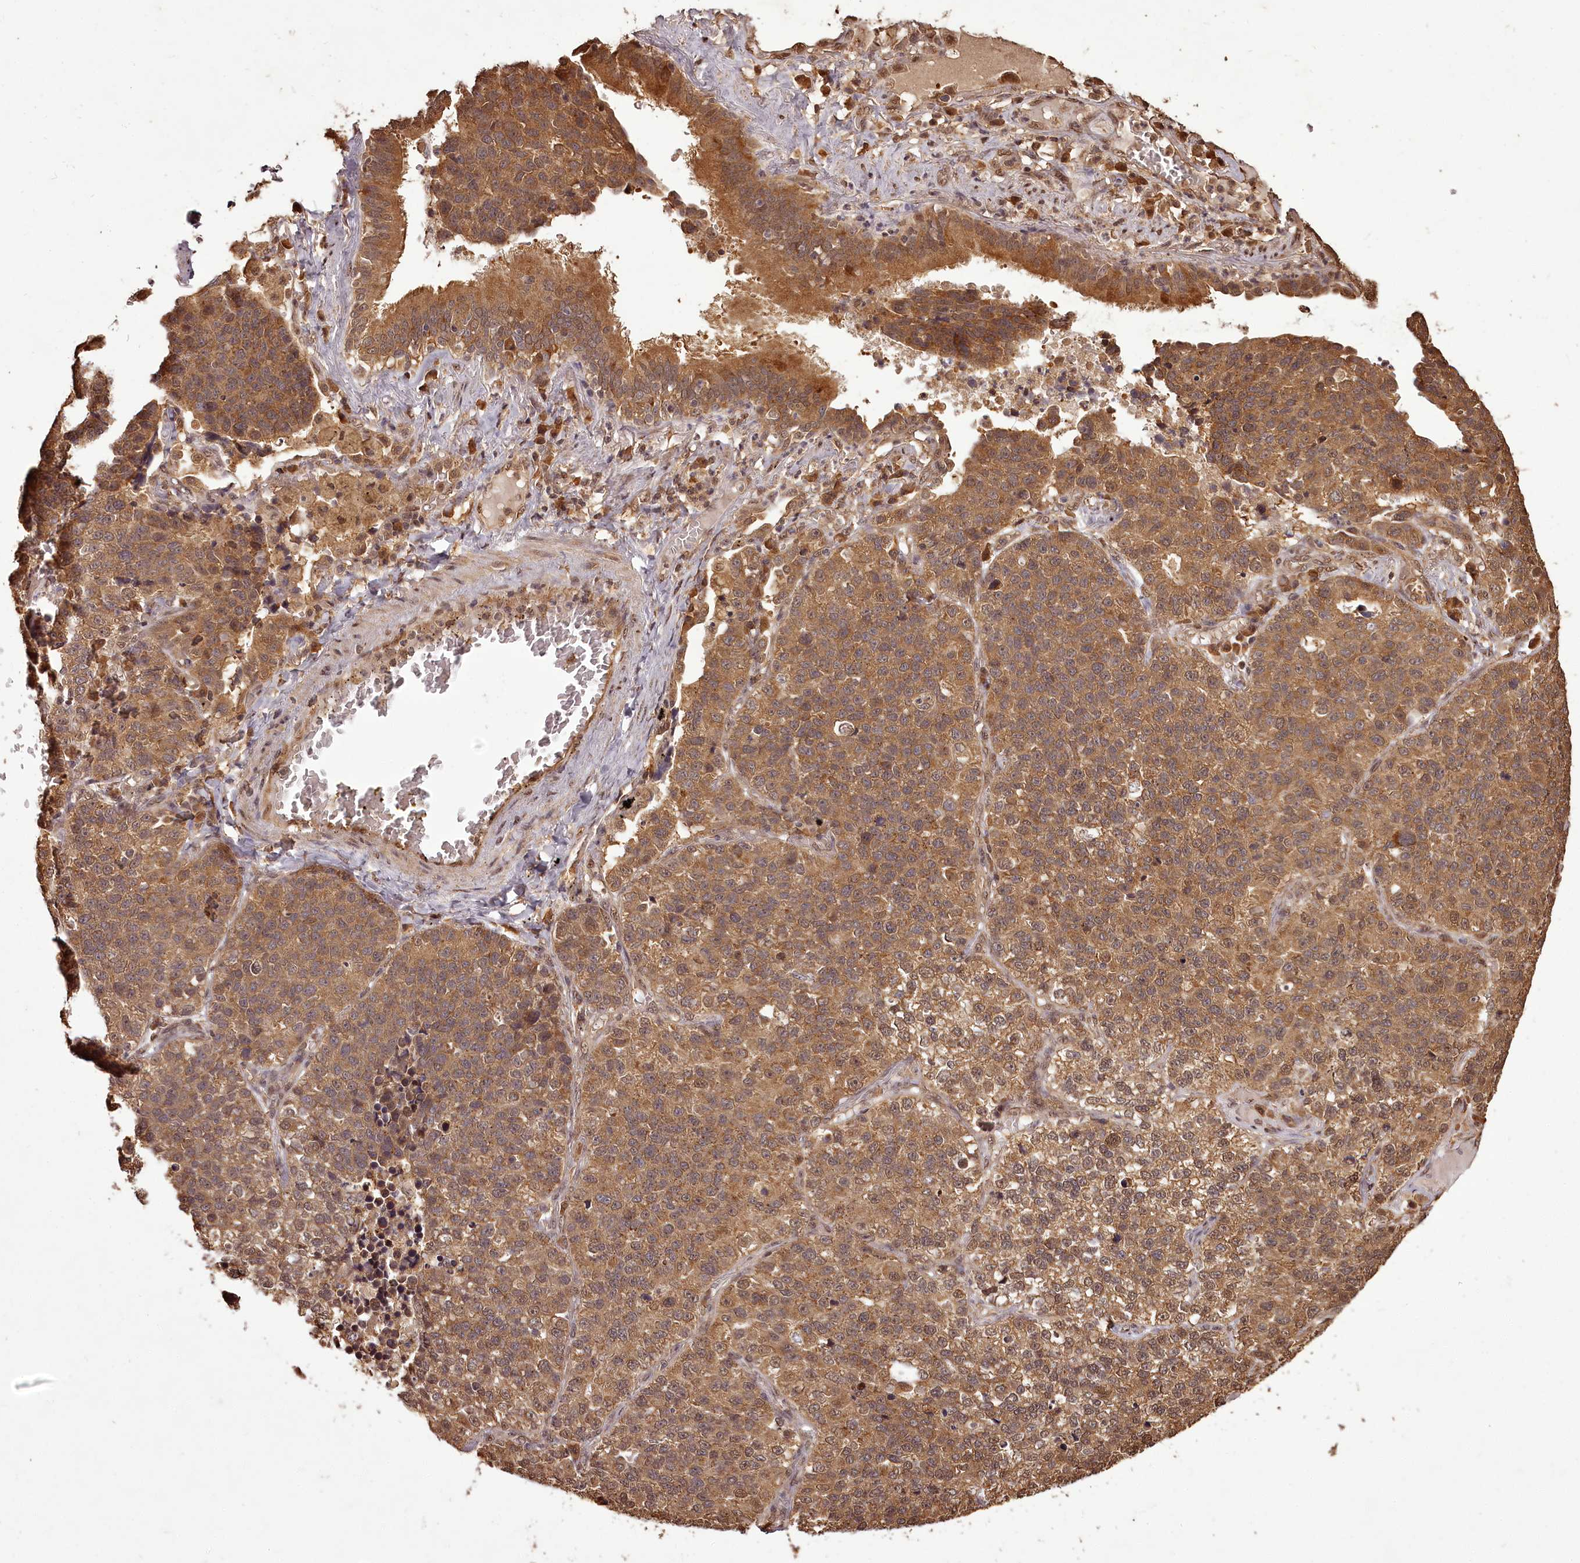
{"staining": {"intensity": "moderate", "quantity": ">75%", "location": "cytoplasmic/membranous"}, "tissue": "lung cancer", "cell_type": "Tumor cells", "image_type": "cancer", "snomed": [{"axis": "morphology", "description": "Adenocarcinoma, NOS"}, {"axis": "topography", "description": "Lung"}], "caption": "A medium amount of moderate cytoplasmic/membranous expression is present in approximately >75% of tumor cells in lung adenocarcinoma tissue.", "gene": "NPRL2", "patient": {"sex": "male", "age": 49}}